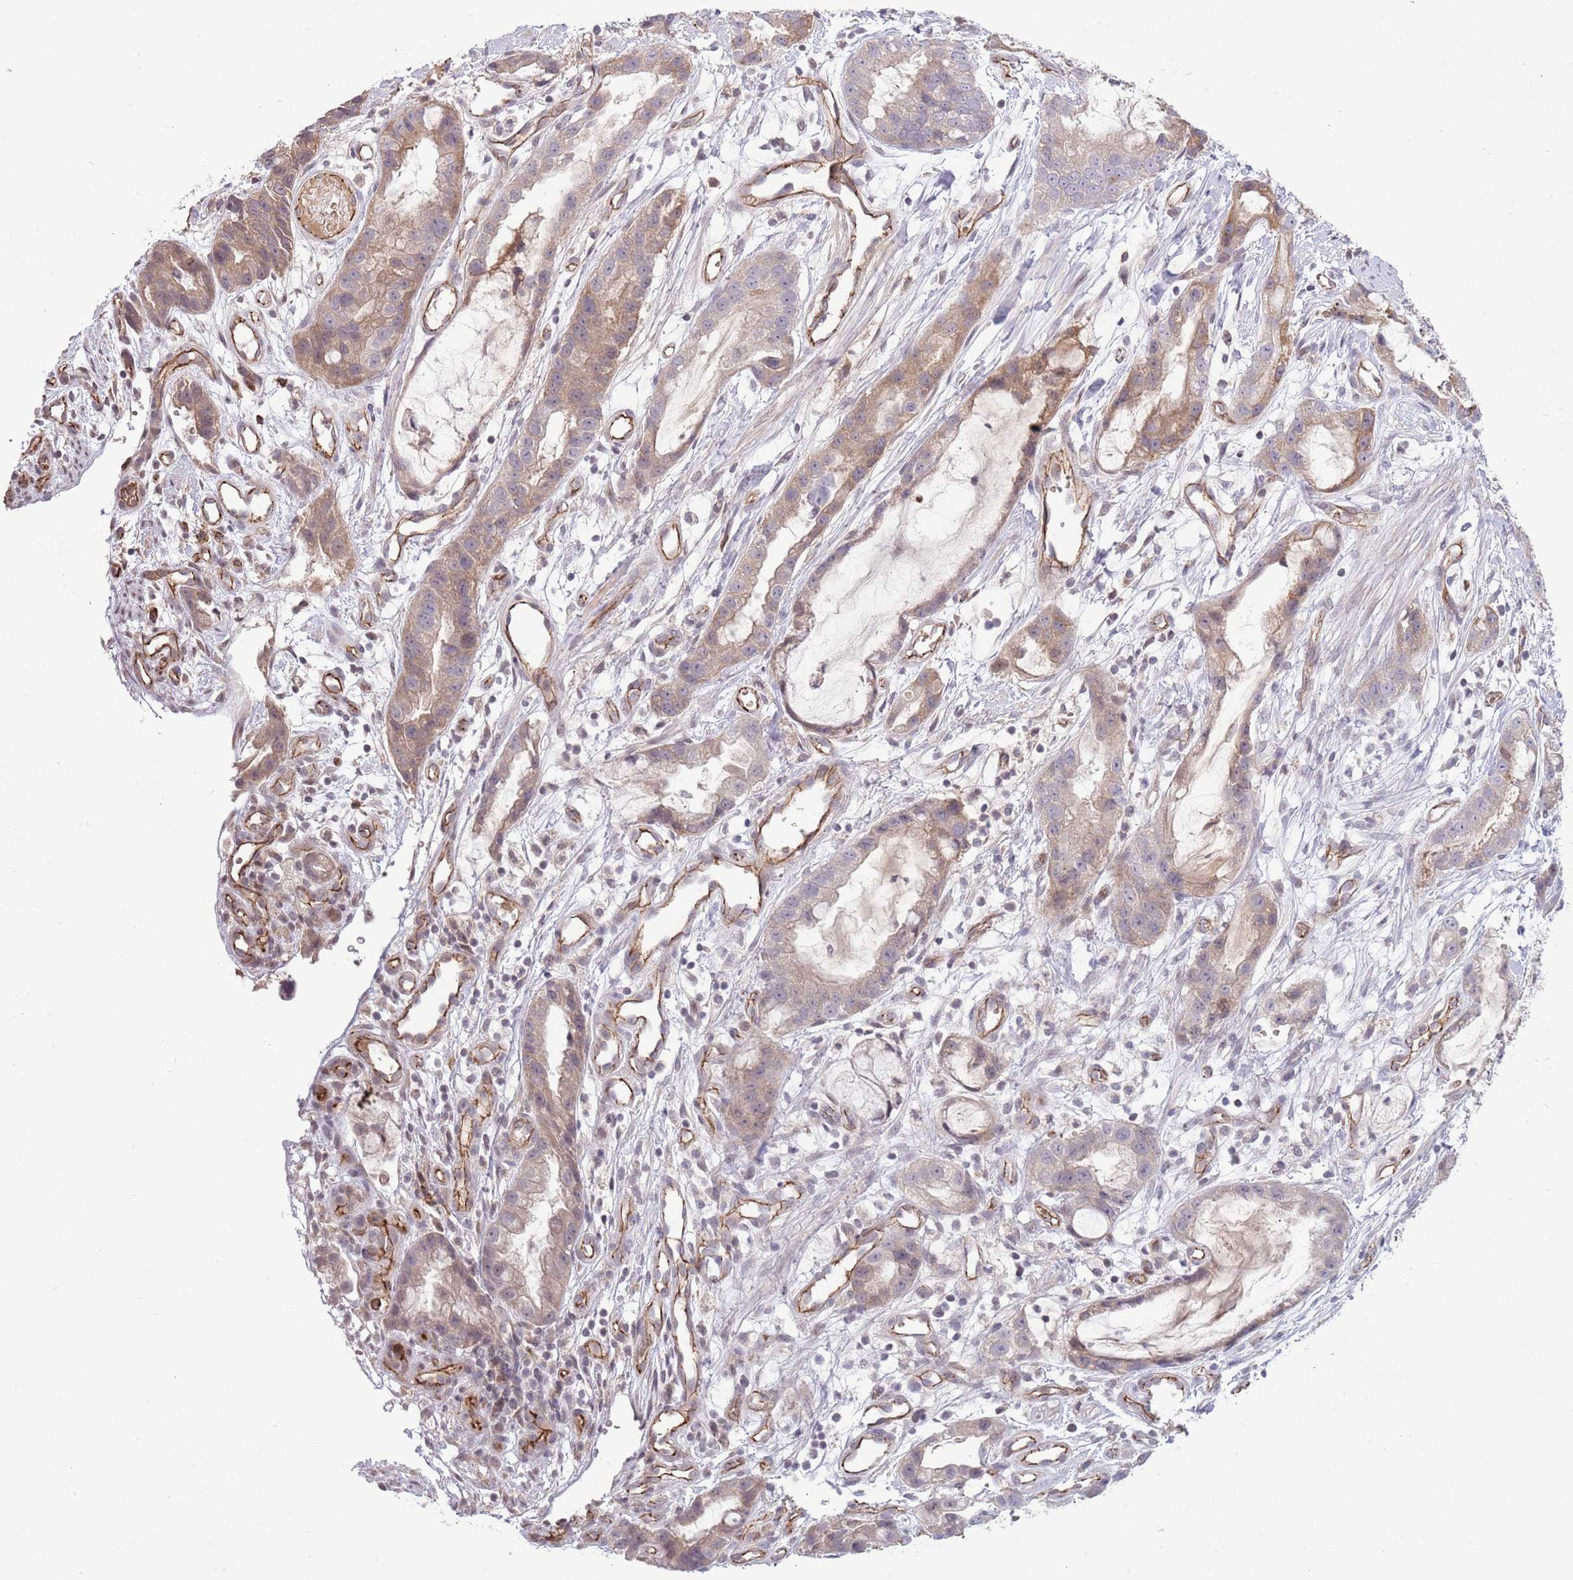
{"staining": {"intensity": "moderate", "quantity": "<25%", "location": "cytoplasmic/membranous"}, "tissue": "stomach cancer", "cell_type": "Tumor cells", "image_type": "cancer", "snomed": [{"axis": "morphology", "description": "Adenocarcinoma, NOS"}, {"axis": "topography", "description": "Stomach"}], "caption": "High-power microscopy captured an immunohistochemistry image of stomach cancer (adenocarcinoma), revealing moderate cytoplasmic/membranous staining in approximately <25% of tumor cells.", "gene": "DPP10", "patient": {"sex": "male", "age": 55}}